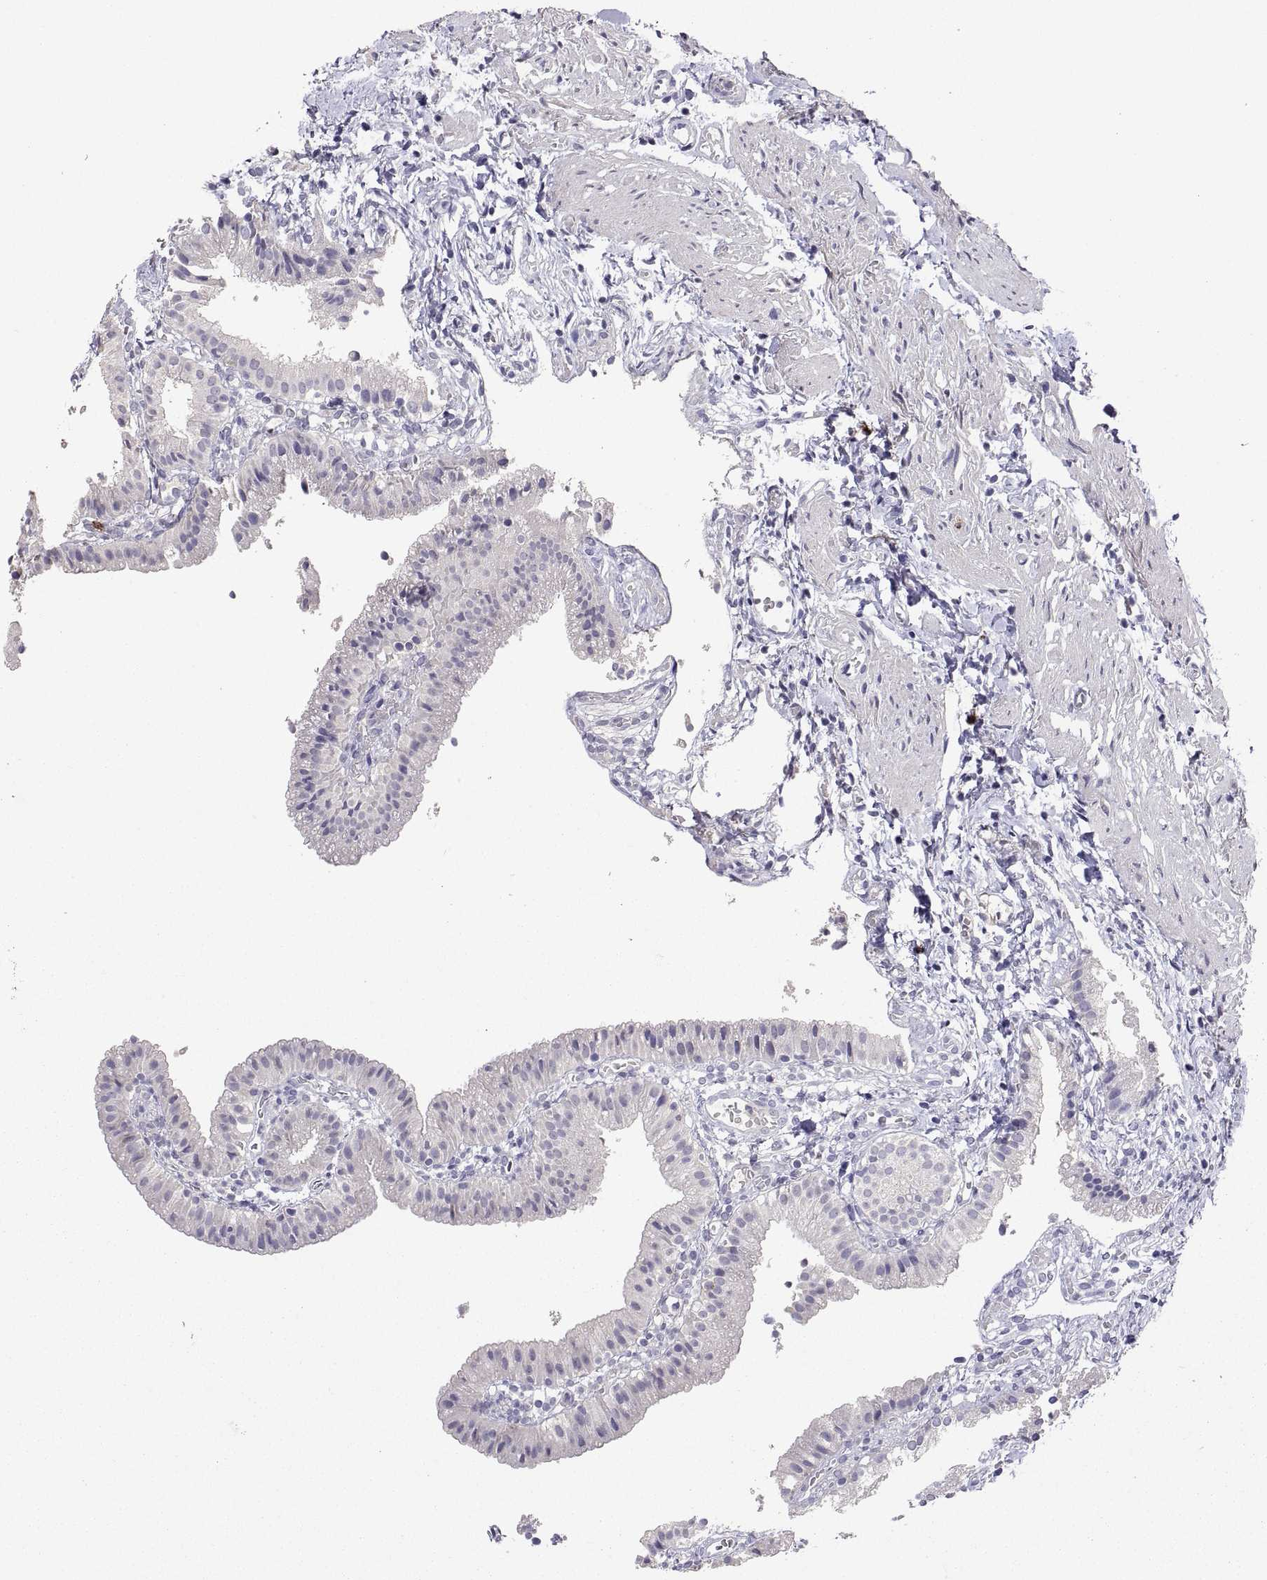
{"staining": {"intensity": "negative", "quantity": "none", "location": "none"}, "tissue": "gallbladder", "cell_type": "Glandular cells", "image_type": "normal", "snomed": [{"axis": "morphology", "description": "Normal tissue, NOS"}, {"axis": "topography", "description": "Gallbladder"}], "caption": "Immunohistochemical staining of normal human gallbladder displays no significant staining in glandular cells. (DAB (3,3'-diaminobenzidine) IHC, high magnification).", "gene": "MS4A1", "patient": {"sex": "female", "age": 47}}